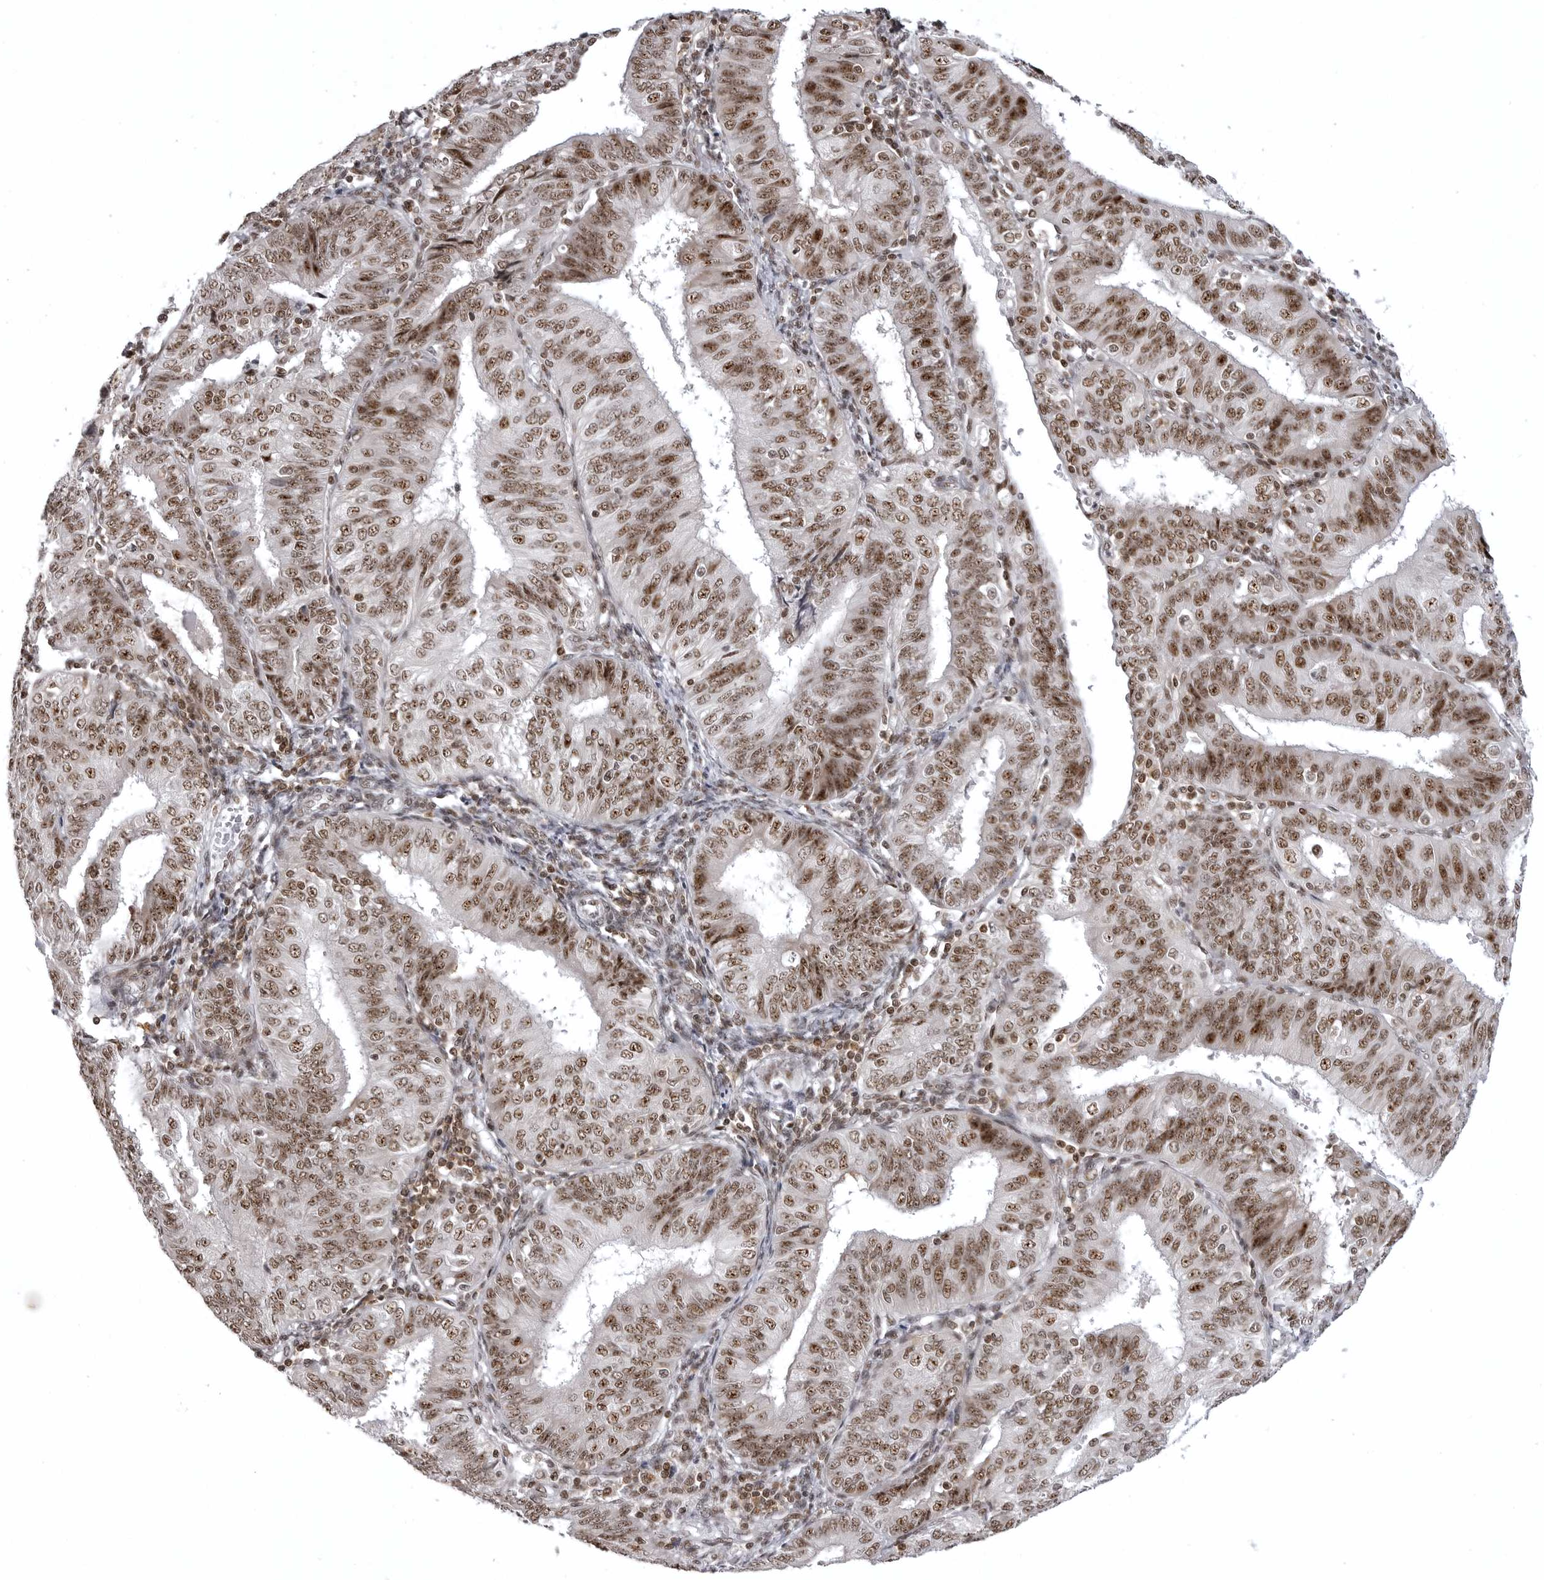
{"staining": {"intensity": "moderate", "quantity": ">75%", "location": "nuclear"}, "tissue": "endometrial cancer", "cell_type": "Tumor cells", "image_type": "cancer", "snomed": [{"axis": "morphology", "description": "Adenocarcinoma, NOS"}, {"axis": "topography", "description": "Endometrium"}], "caption": "DAB immunohistochemical staining of human endometrial cancer exhibits moderate nuclear protein expression in approximately >75% of tumor cells.", "gene": "WRAP53", "patient": {"sex": "female", "age": 58}}